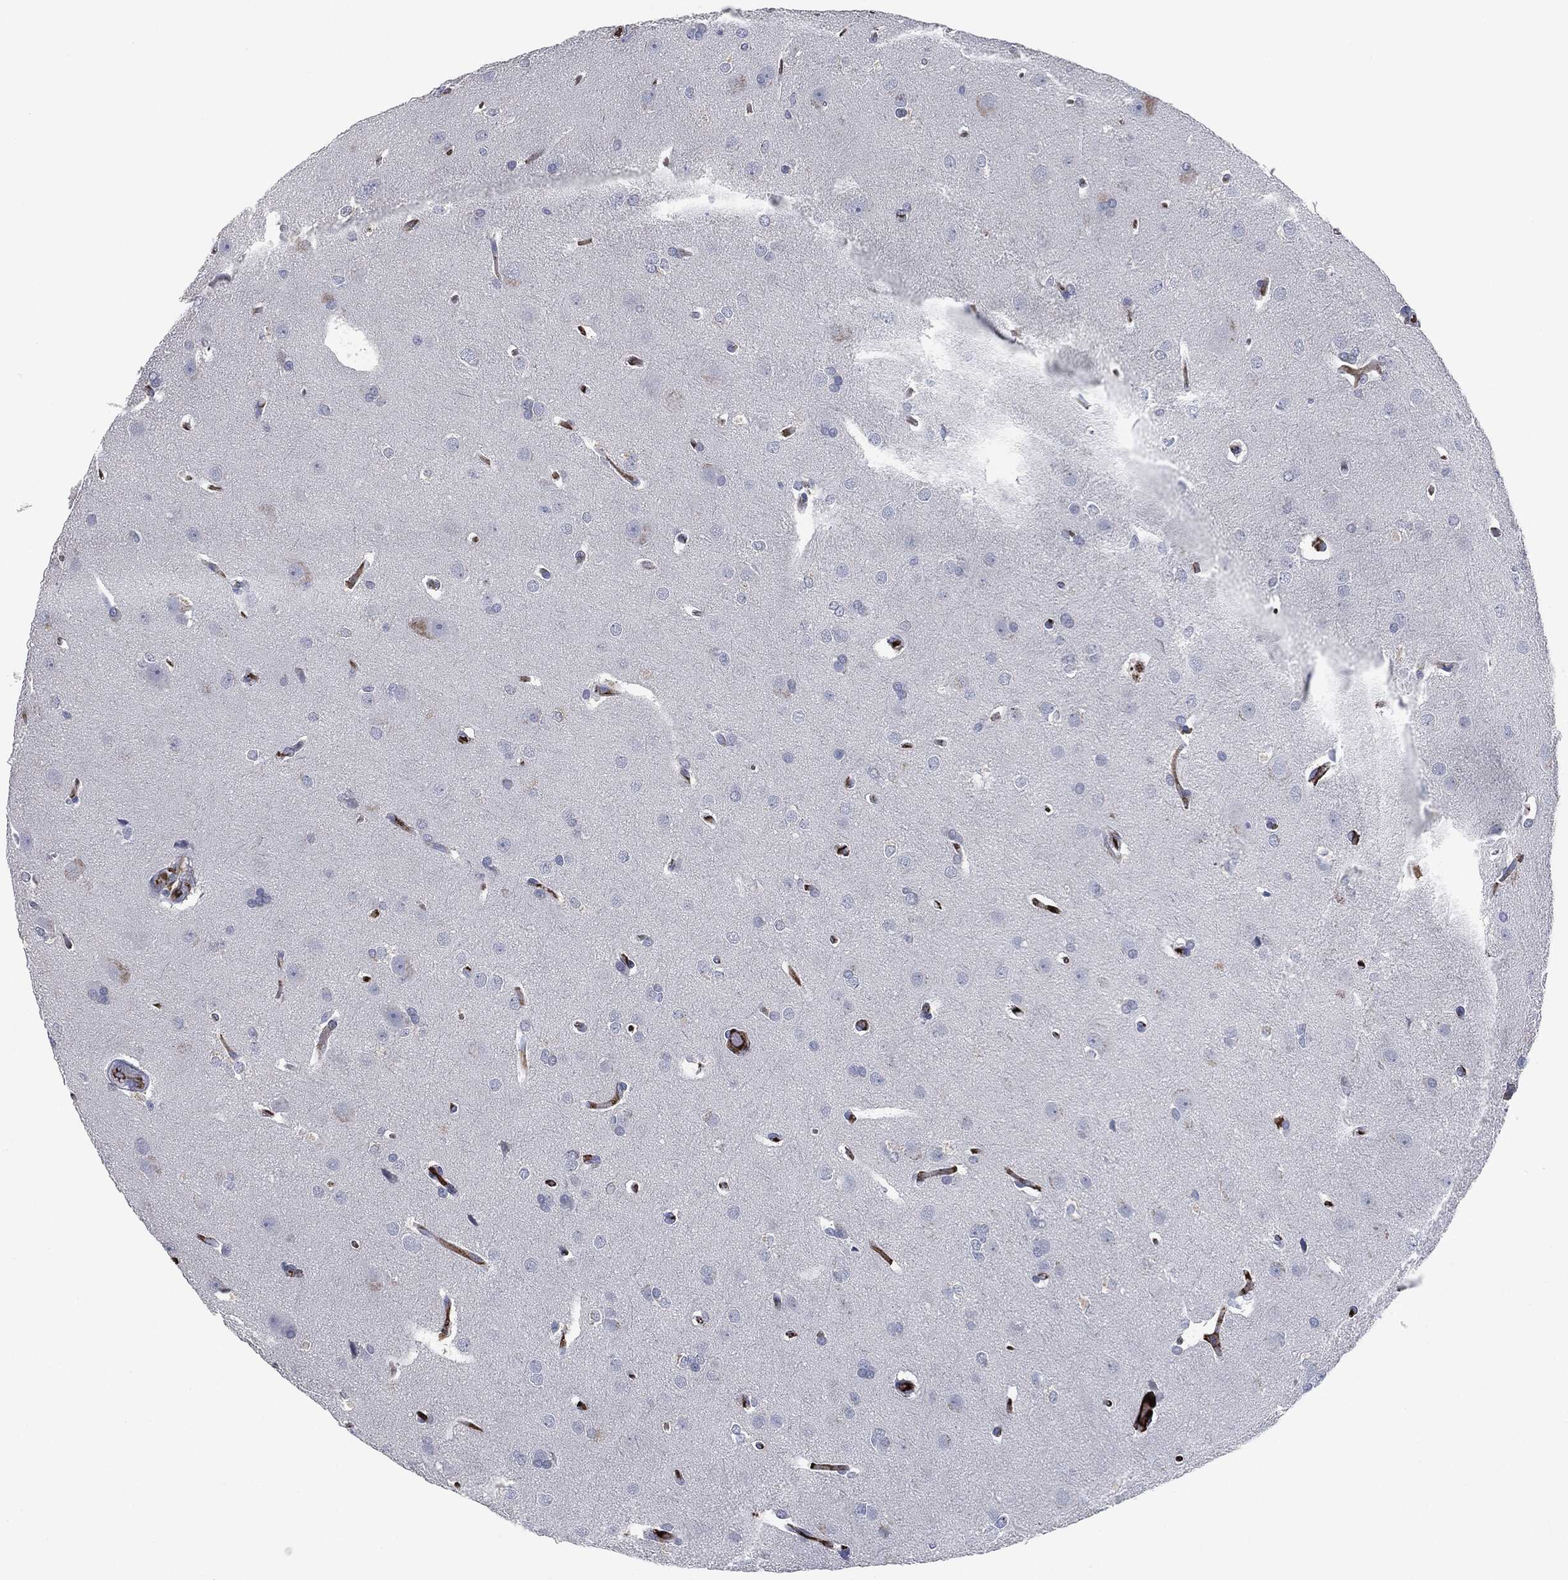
{"staining": {"intensity": "negative", "quantity": "none", "location": "none"}, "tissue": "glioma", "cell_type": "Tumor cells", "image_type": "cancer", "snomed": [{"axis": "morphology", "description": "Glioma, malignant, Low grade"}, {"axis": "topography", "description": "Brain"}], "caption": "This is a micrograph of immunohistochemistry (IHC) staining of glioma, which shows no positivity in tumor cells.", "gene": "APOB", "patient": {"sex": "female", "age": 32}}